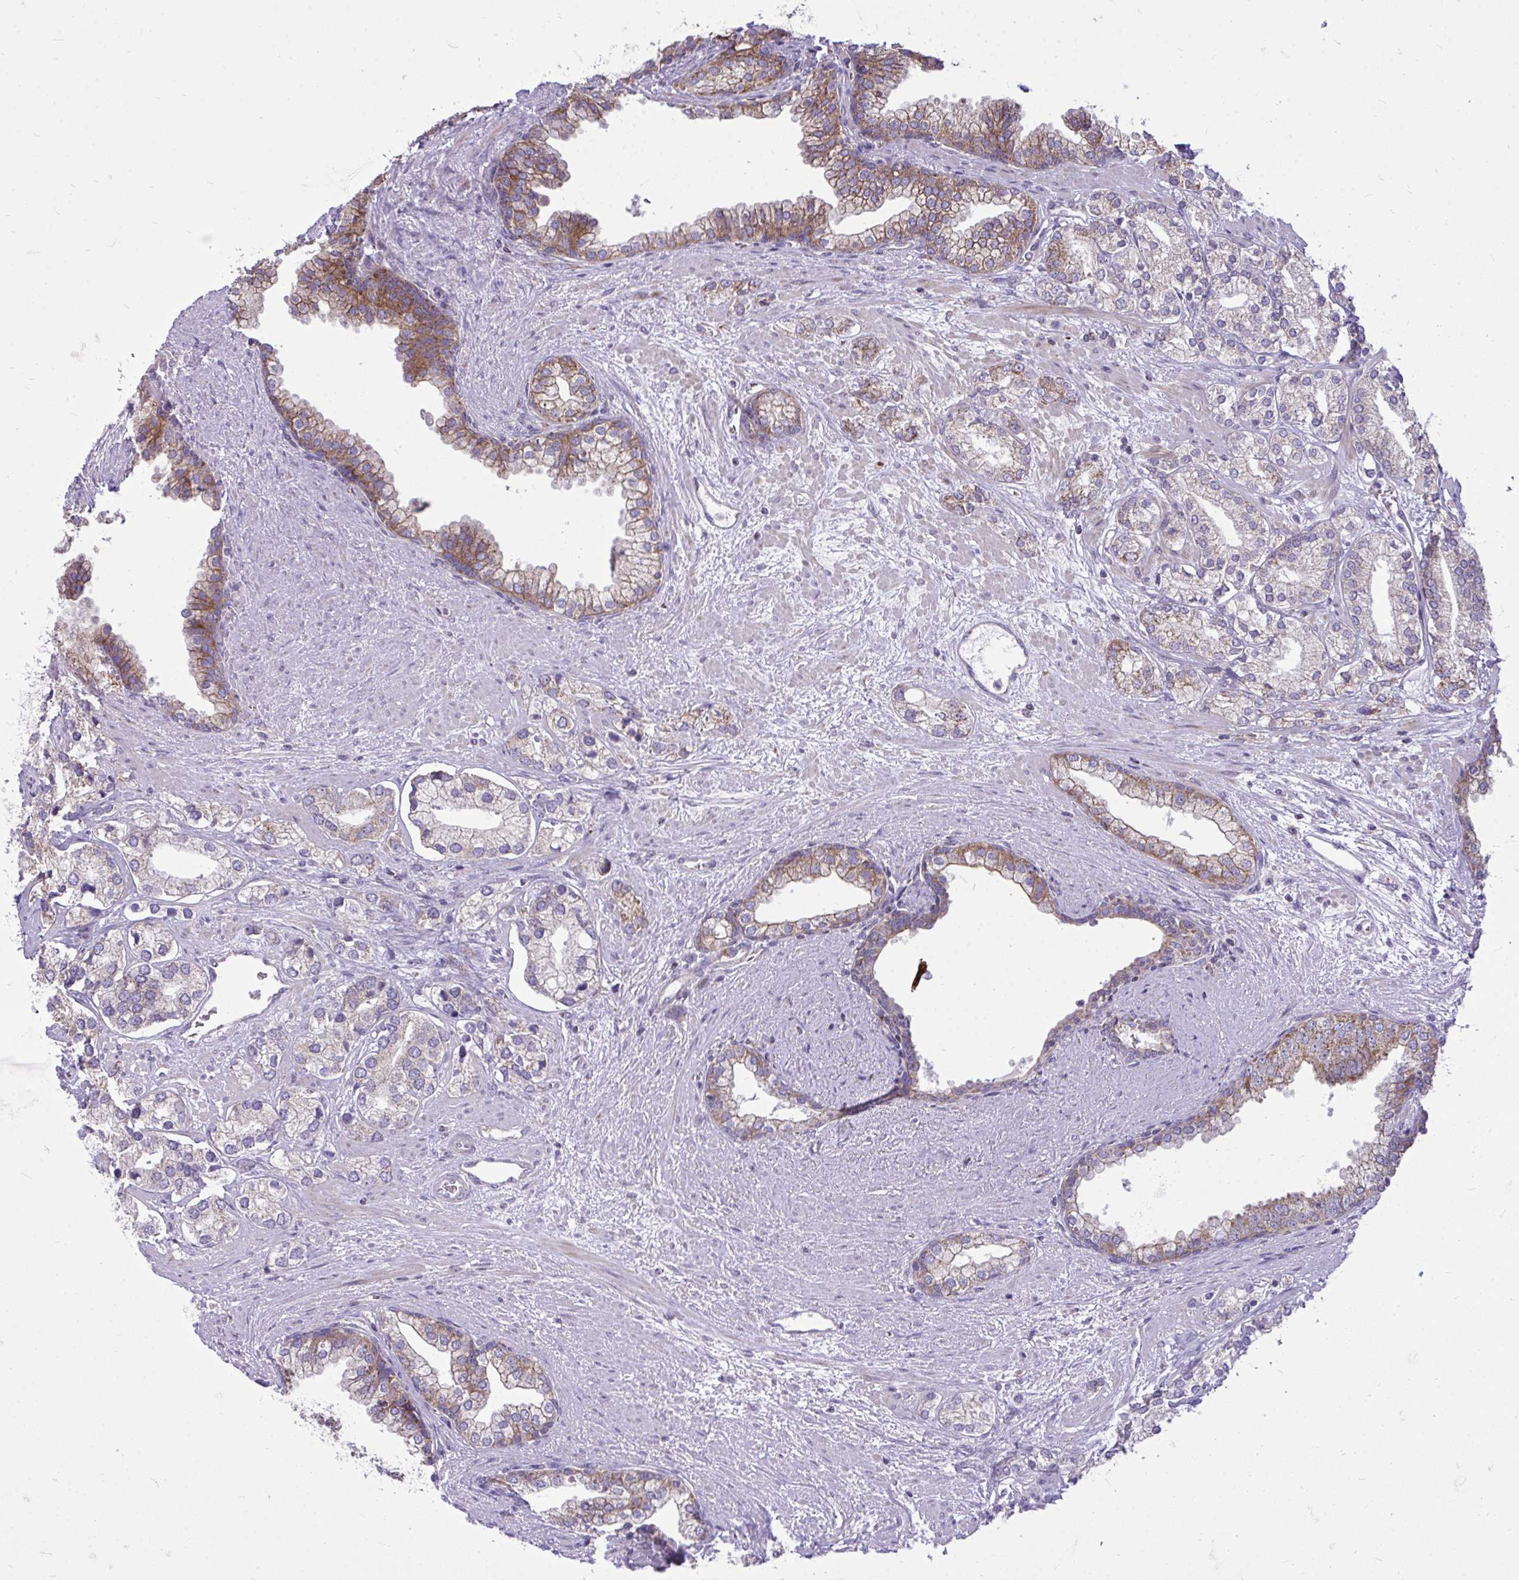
{"staining": {"intensity": "moderate", "quantity": "25%-75%", "location": "cytoplasmic/membranous"}, "tissue": "prostate cancer", "cell_type": "Tumor cells", "image_type": "cancer", "snomed": [{"axis": "morphology", "description": "Adenocarcinoma, High grade"}, {"axis": "topography", "description": "Prostate"}], "caption": "Tumor cells demonstrate moderate cytoplasmic/membranous expression in about 25%-75% of cells in prostate cancer (high-grade adenocarcinoma).", "gene": "SPTBN2", "patient": {"sex": "male", "age": 58}}